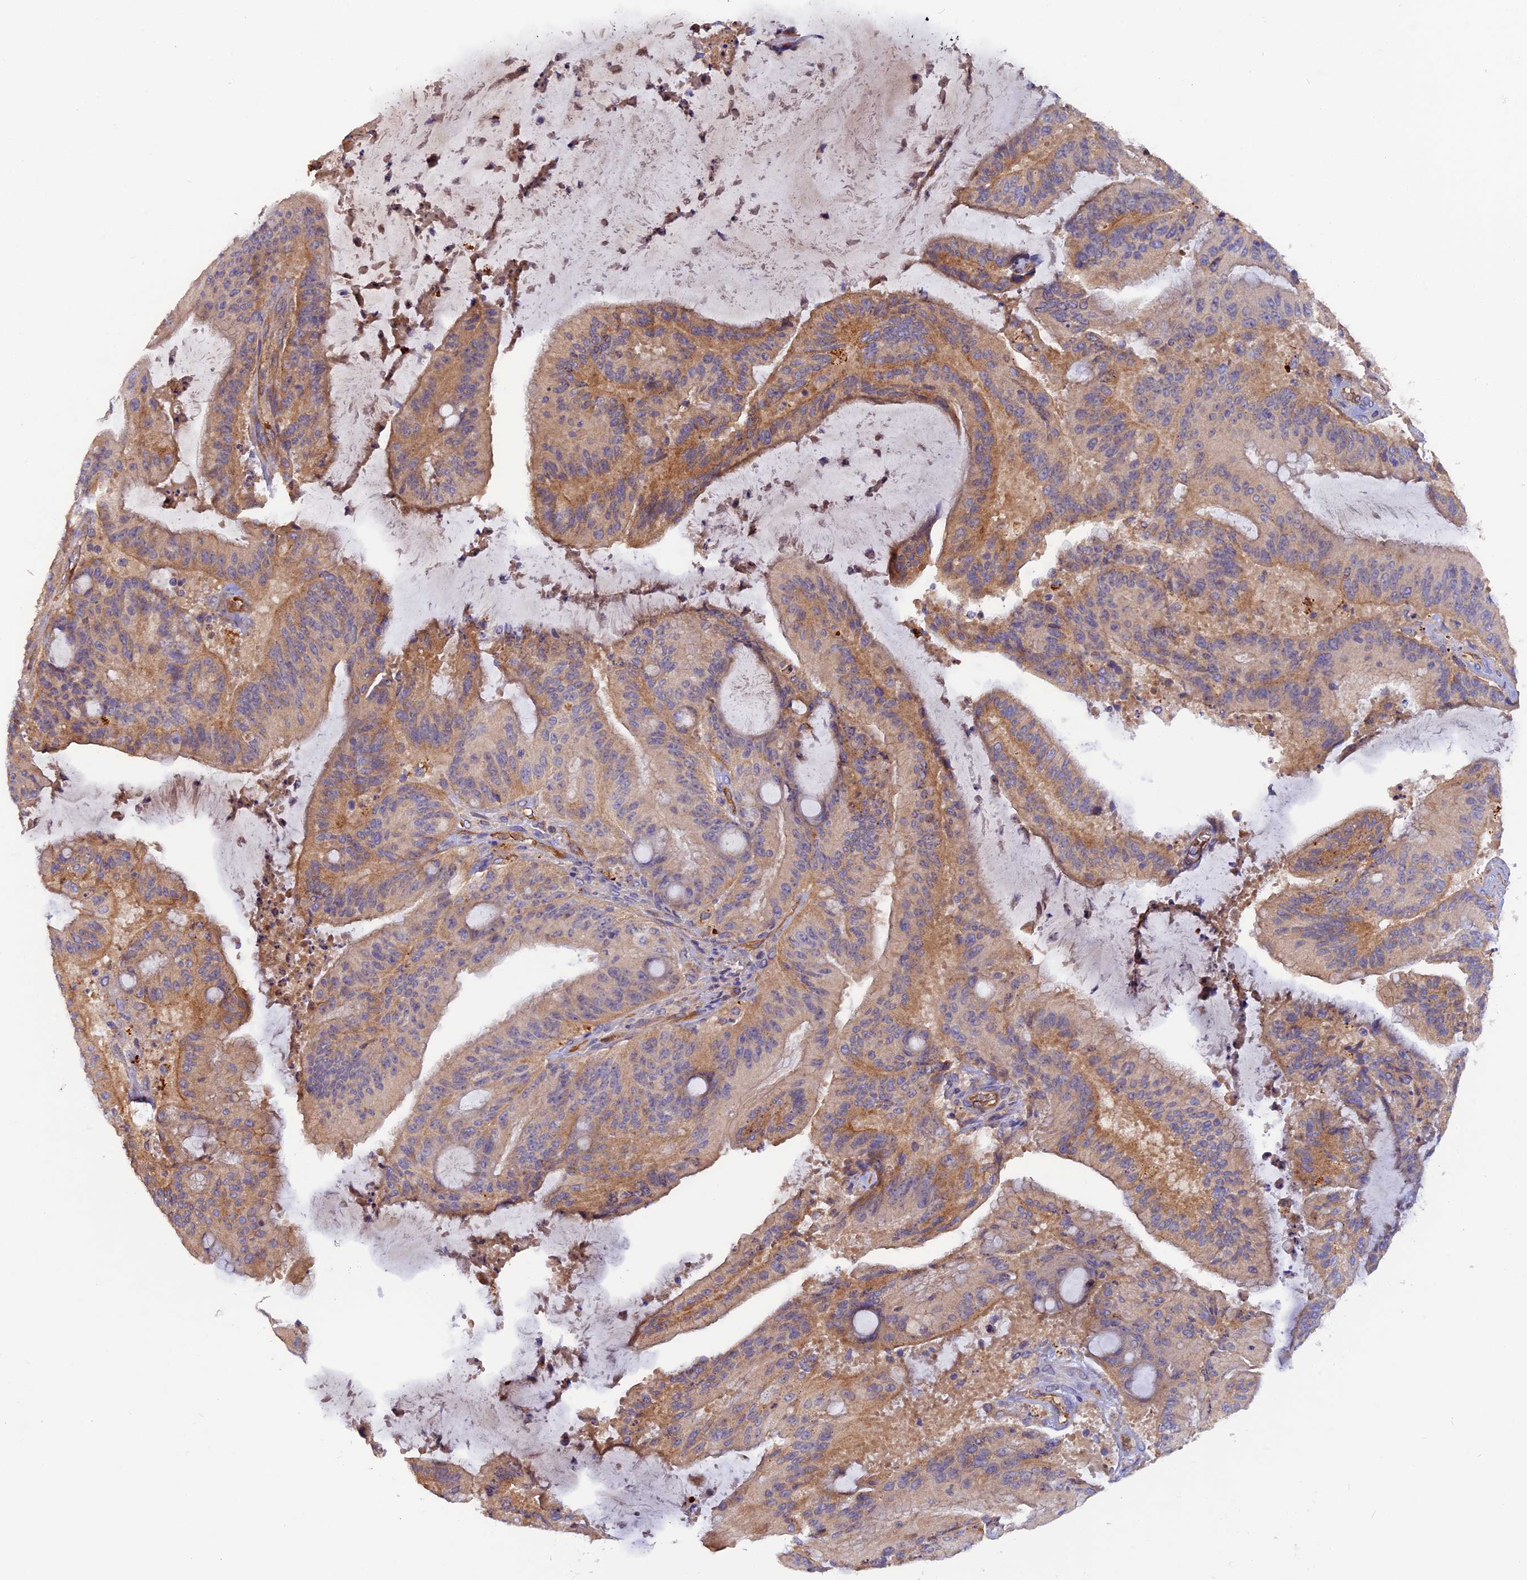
{"staining": {"intensity": "moderate", "quantity": ">75%", "location": "cytoplasmic/membranous"}, "tissue": "liver cancer", "cell_type": "Tumor cells", "image_type": "cancer", "snomed": [{"axis": "morphology", "description": "Normal tissue, NOS"}, {"axis": "morphology", "description": "Cholangiocarcinoma"}, {"axis": "topography", "description": "Liver"}, {"axis": "topography", "description": "Peripheral nerve tissue"}], "caption": "Brown immunohistochemical staining in human liver cancer (cholangiocarcinoma) reveals moderate cytoplasmic/membranous expression in about >75% of tumor cells.", "gene": "DUS3L", "patient": {"sex": "female", "age": 73}}